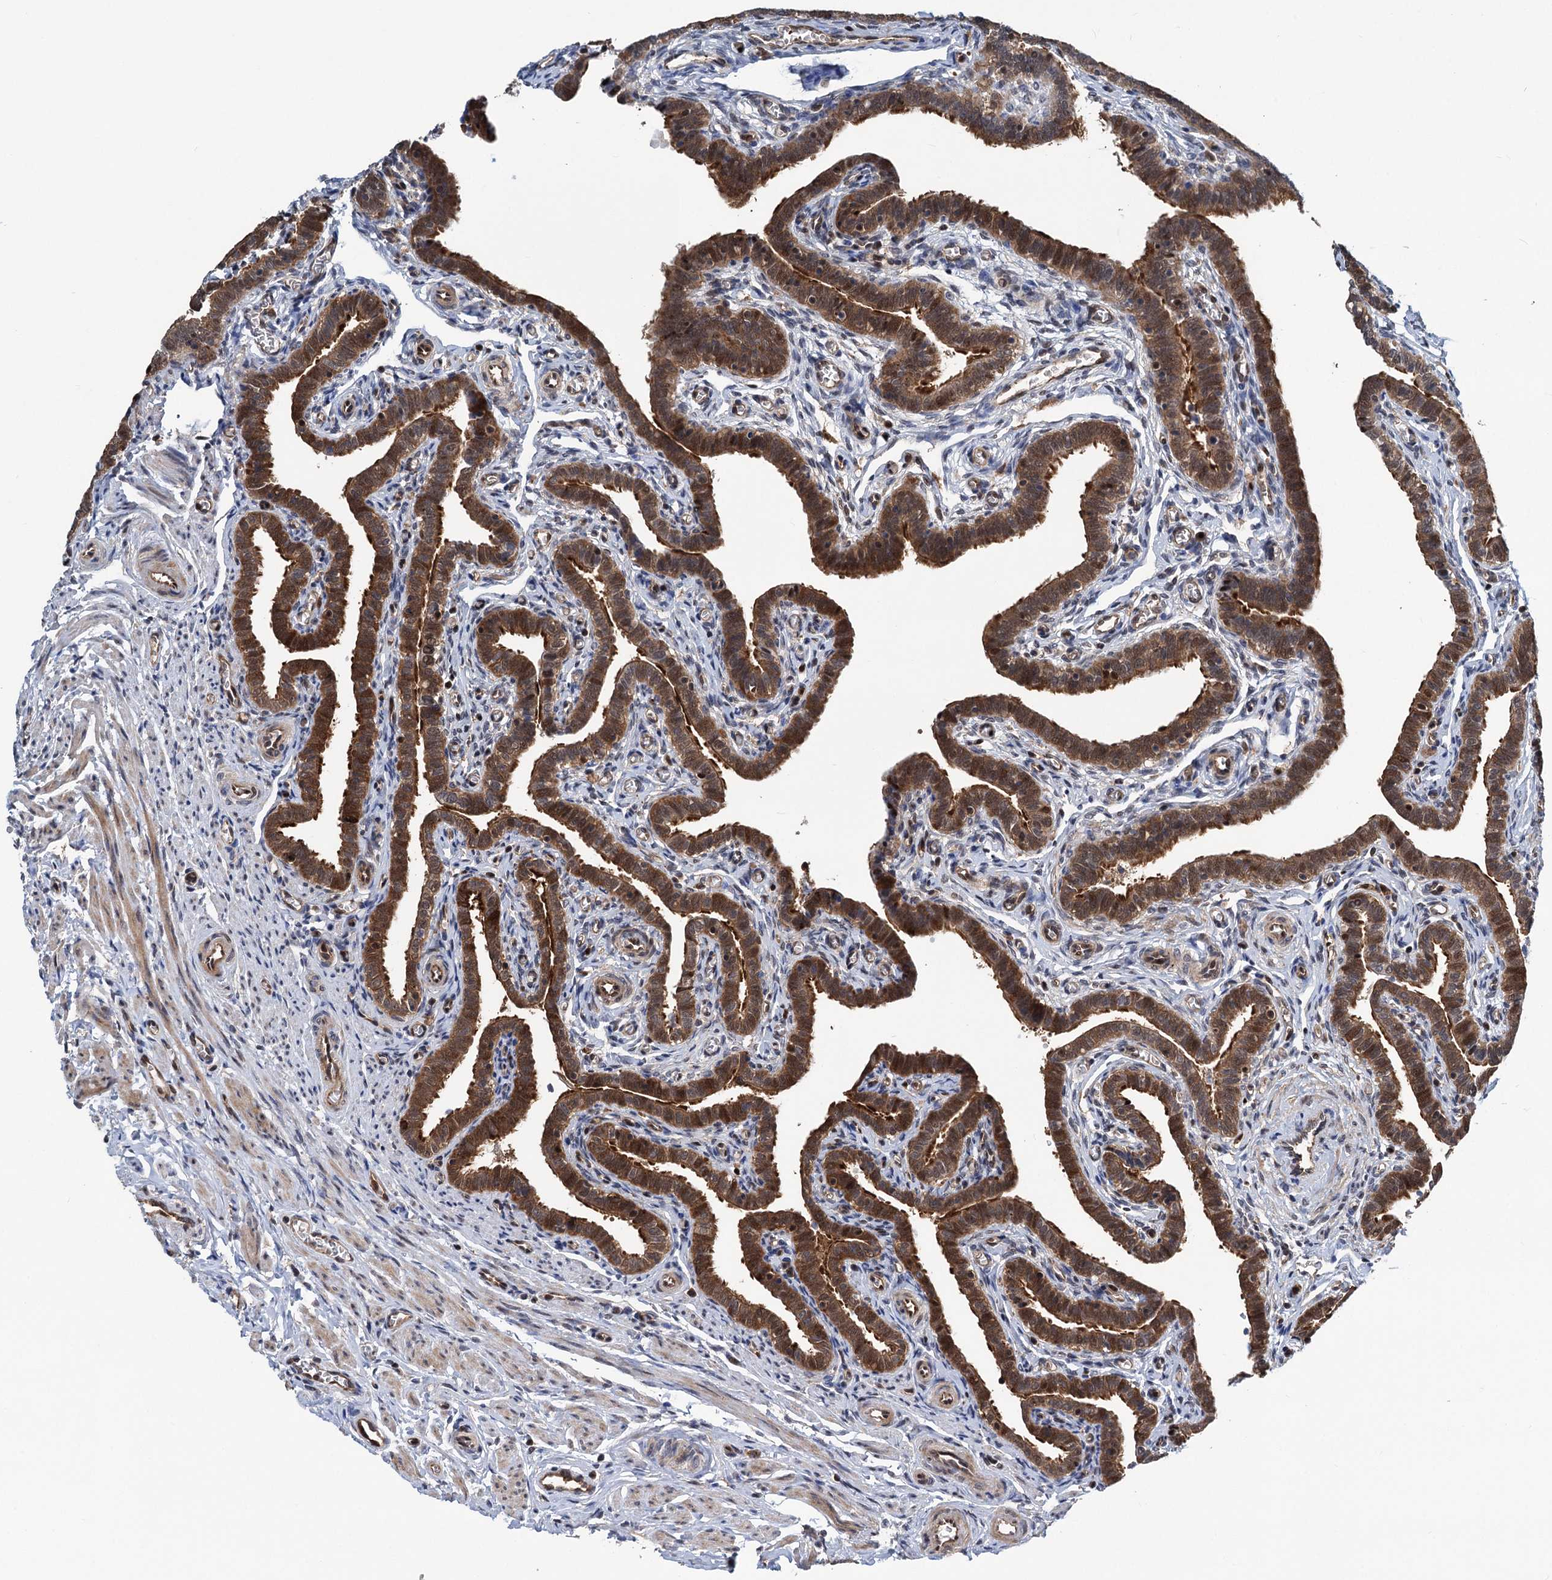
{"staining": {"intensity": "strong", "quantity": ">75%", "location": "cytoplasmic/membranous,nuclear"}, "tissue": "fallopian tube", "cell_type": "Glandular cells", "image_type": "normal", "snomed": [{"axis": "morphology", "description": "Normal tissue, NOS"}, {"axis": "topography", "description": "Fallopian tube"}], "caption": "A high amount of strong cytoplasmic/membranous,nuclear expression is identified in about >75% of glandular cells in unremarkable fallopian tube. (DAB IHC with brightfield microscopy, high magnification).", "gene": "GPBP1", "patient": {"sex": "female", "age": 36}}